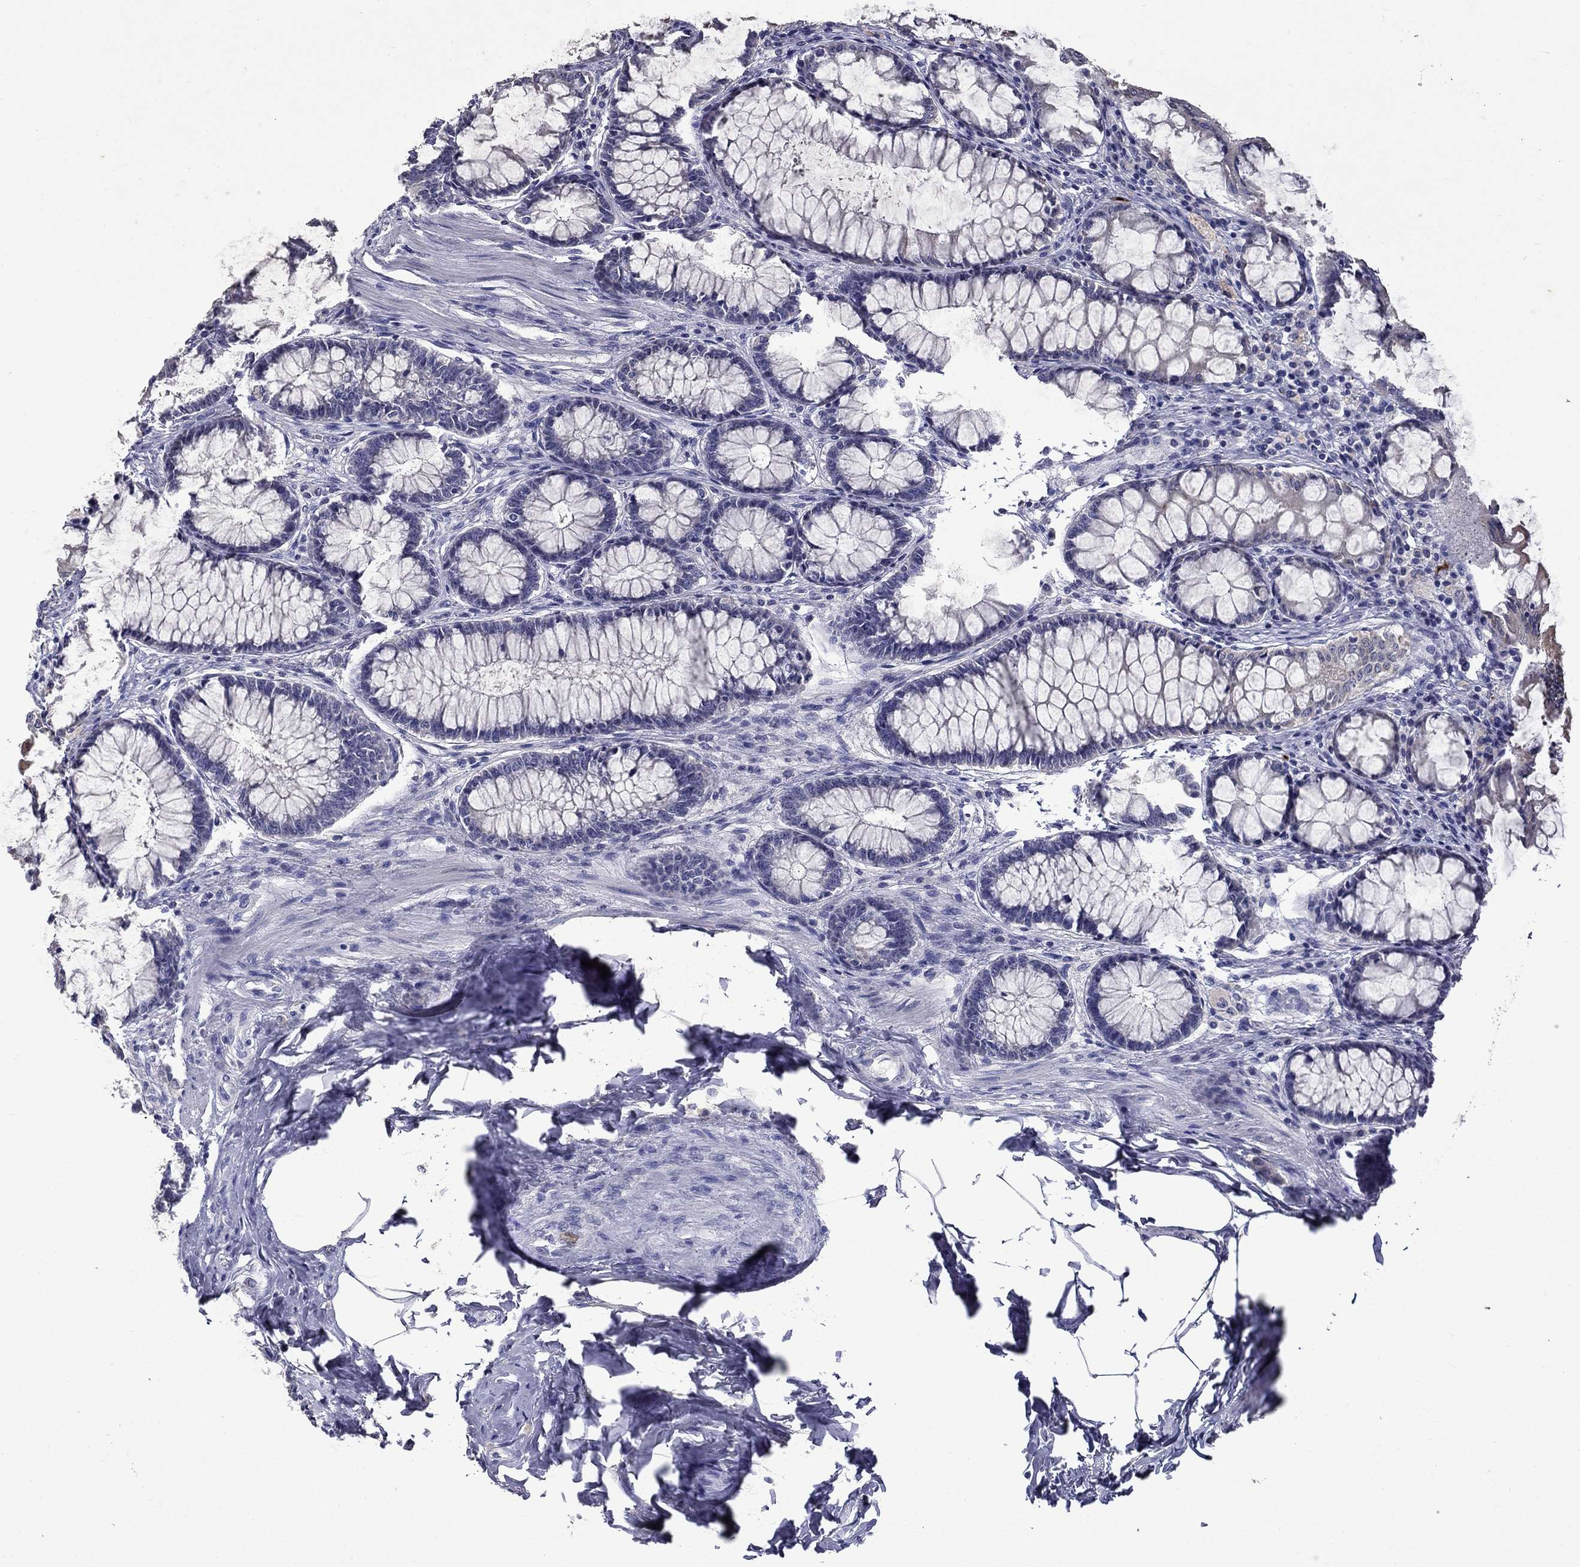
{"staining": {"intensity": "negative", "quantity": "none", "location": "none"}, "tissue": "colon", "cell_type": "Endothelial cells", "image_type": "normal", "snomed": [{"axis": "morphology", "description": "Normal tissue, NOS"}, {"axis": "topography", "description": "Colon"}], "caption": "Immunohistochemistry photomicrograph of normal colon: human colon stained with DAB reveals no significant protein staining in endothelial cells. Nuclei are stained in blue.", "gene": "IRF5", "patient": {"sex": "female", "age": 65}}